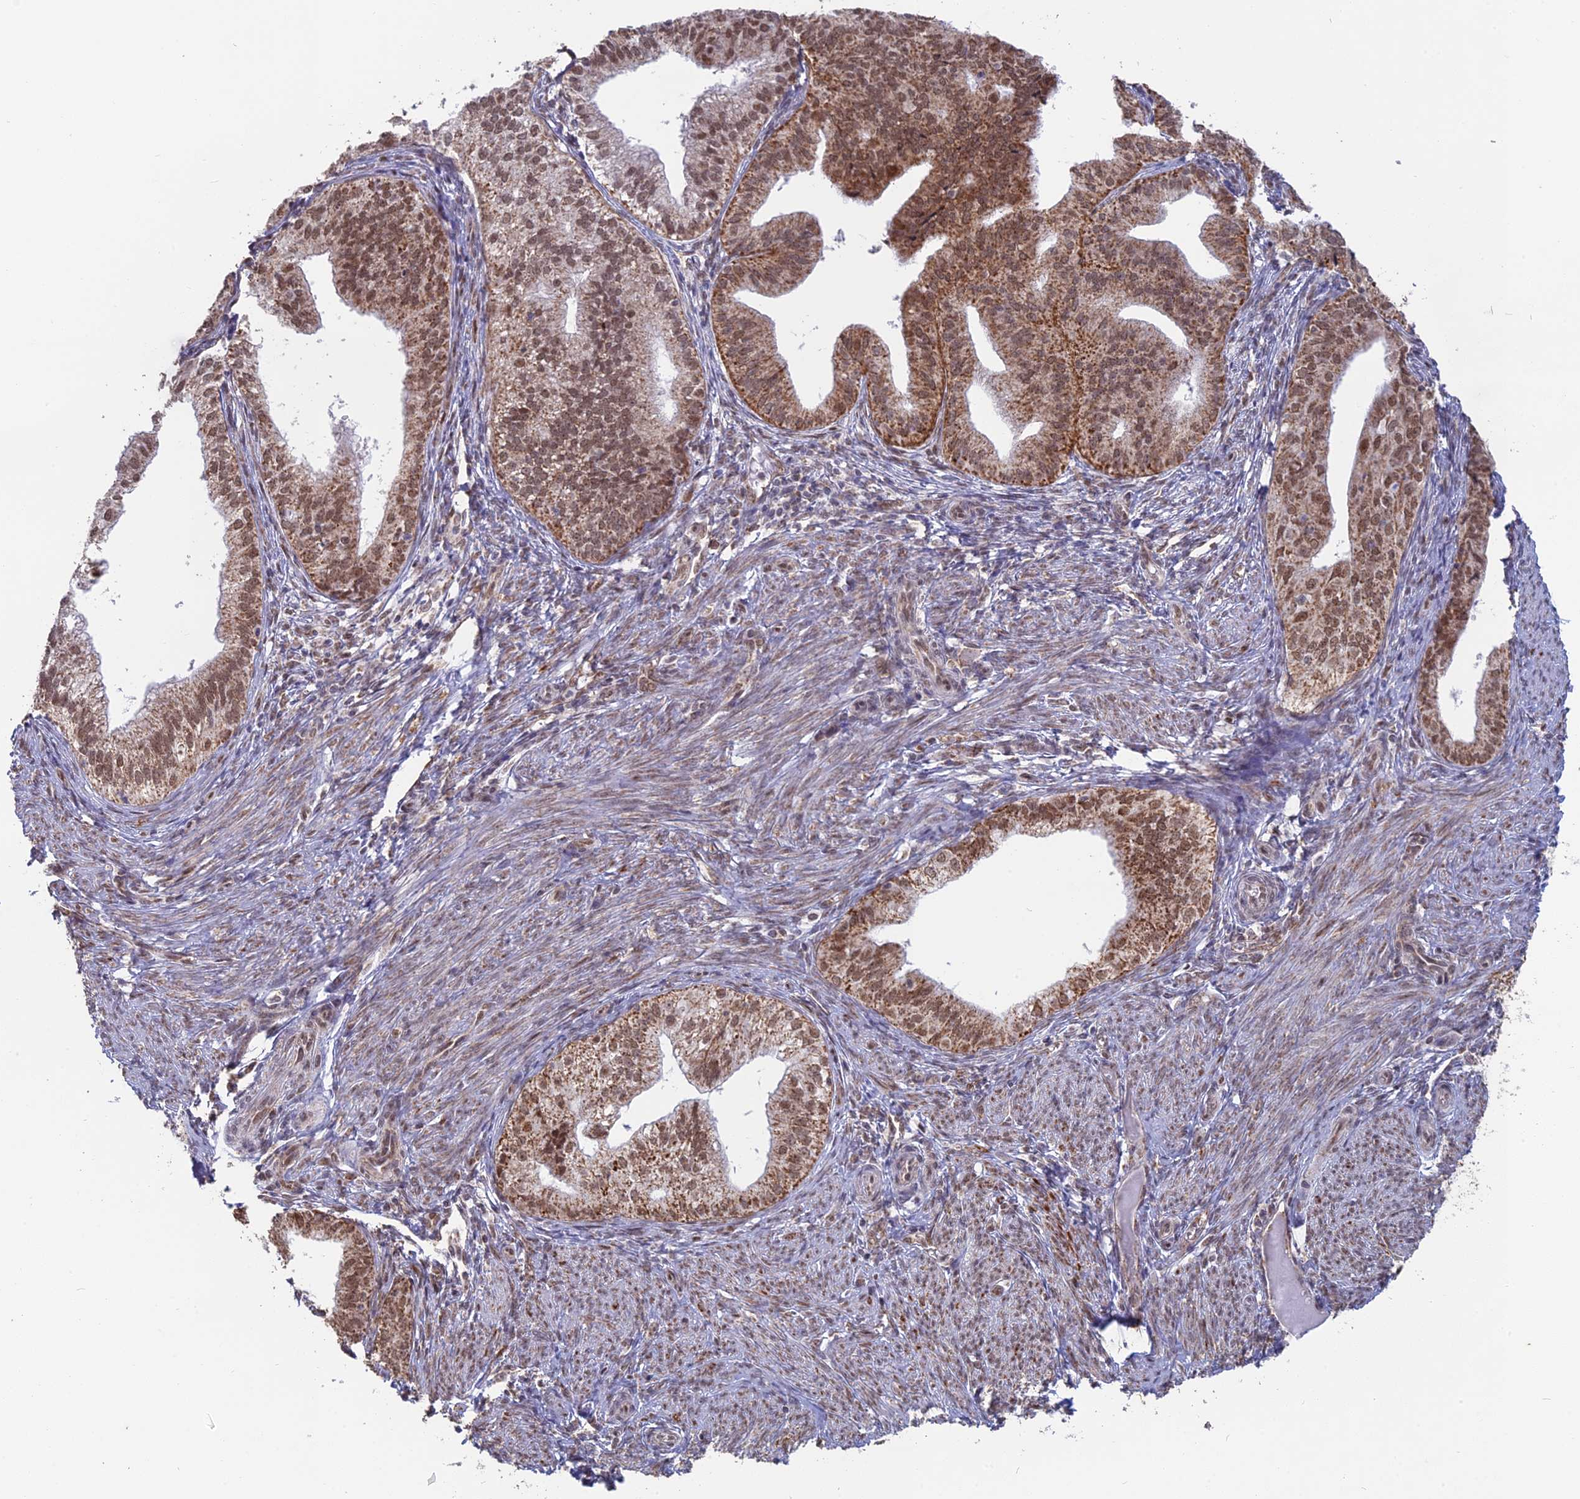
{"staining": {"intensity": "moderate", "quantity": ">75%", "location": "cytoplasmic/membranous,nuclear"}, "tissue": "endometrial cancer", "cell_type": "Tumor cells", "image_type": "cancer", "snomed": [{"axis": "morphology", "description": "Adenocarcinoma, NOS"}, {"axis": "topography", "description": "Endometrium"}], "caption": "Immunohistochemical staining of endometrial adenocarcinoma displays moderate cytoplasmic/membranous and nuclear protein staining in about >75% of tumor cells. (DAB (3,3'-diaminobenzidine) IHC, brown staining for protein, blue staining for nuclei).", "gene": "ARHGAP40", "patient": {"sex": "female", "age": 50}}